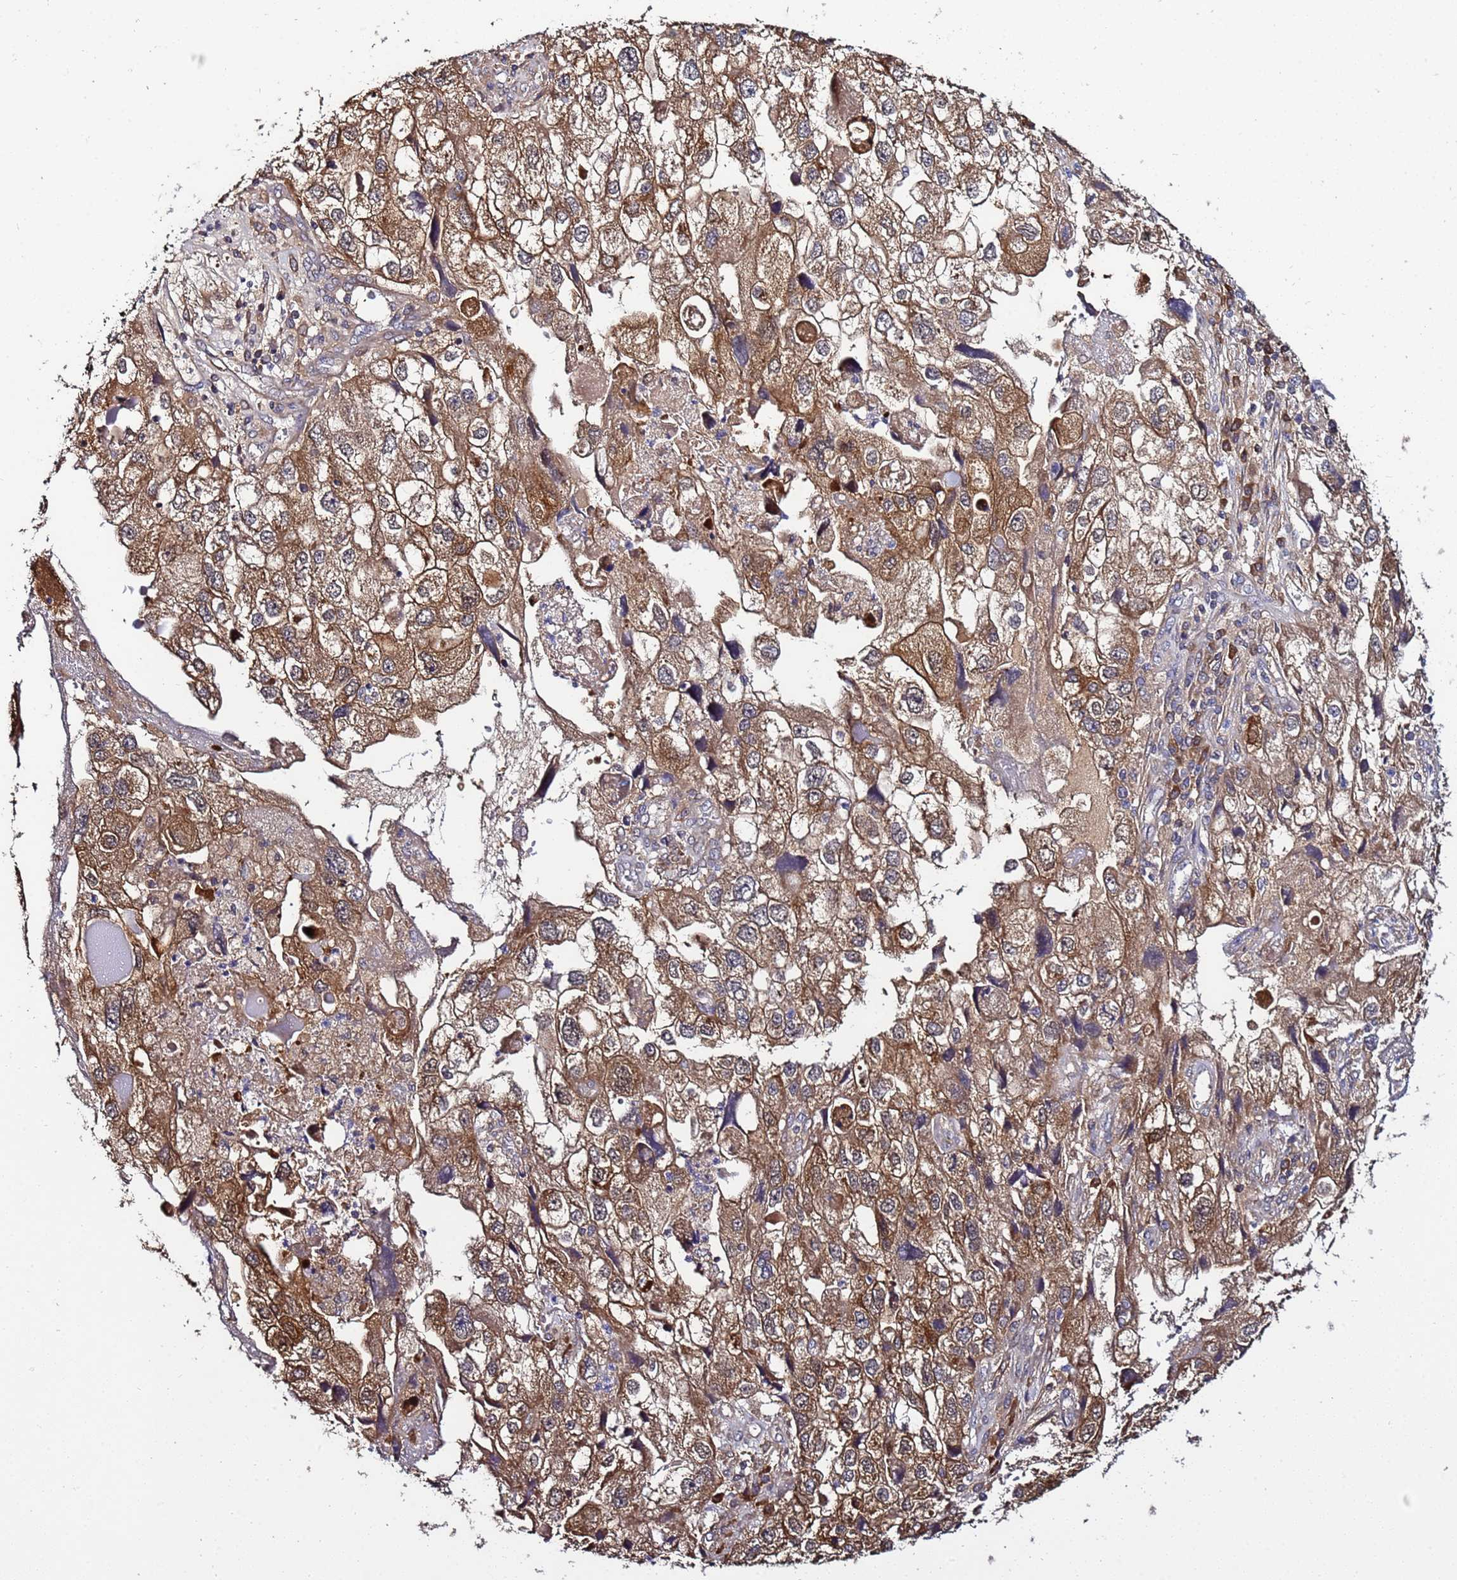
{"staining": {"intensity": "moderate", "quantity": ">75%", "location": "cytoplasmic/membranous"}, "tissue": "endometrial cancer", "cell_type": "Tumor cells", "image_type": "cancer", "snomed": [{"axis": "morphology", "description": "Adenocarcinoma, NOS"}, {"axis": "topography", "description": "Endometrium"}], "caption": "Immunohistochemical staining of human adenocarcinoma (endometrial) exhibits medium levels of moderate cytoplasmic/membranous protein positivity in about >75% of tumor cells.", "gene": "NAXE", "patient": {"sex": "female", "age": 49}}